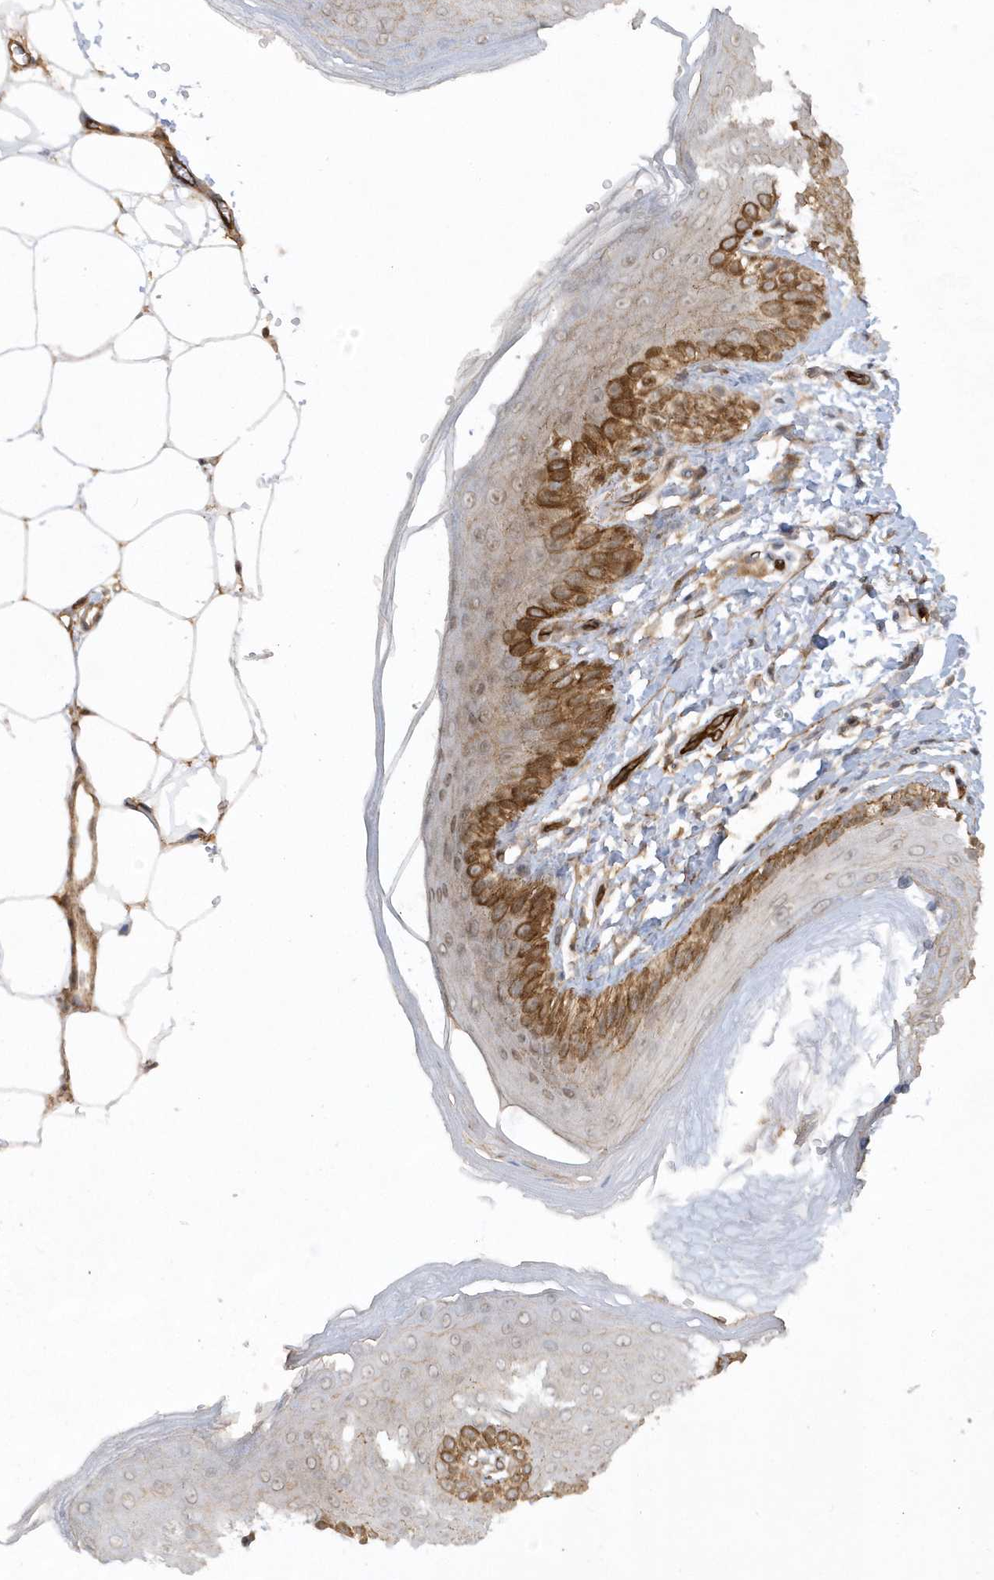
{"staining": {"intensity": "strong", "quantity": "<25%", "location": "cytoplasmic/membranous"}, "tissue": "skin", "cell_type": "Epidermal cells", "image_type": "normal", "snomed": [{"axis": "morphology", "description": "Normal tissue, NOS"}, {"axis": "topography", "description": "Anal"}], "caption": "Epidermal cells reveal strong cytoplasmic/membranous staining in approximately <25% of cells in benign skin. (DAB IHC, brown staining for protein, blue staining for nuclei).", "gene": "RAI14", "patient": {"sex": "male", "age": 44}}